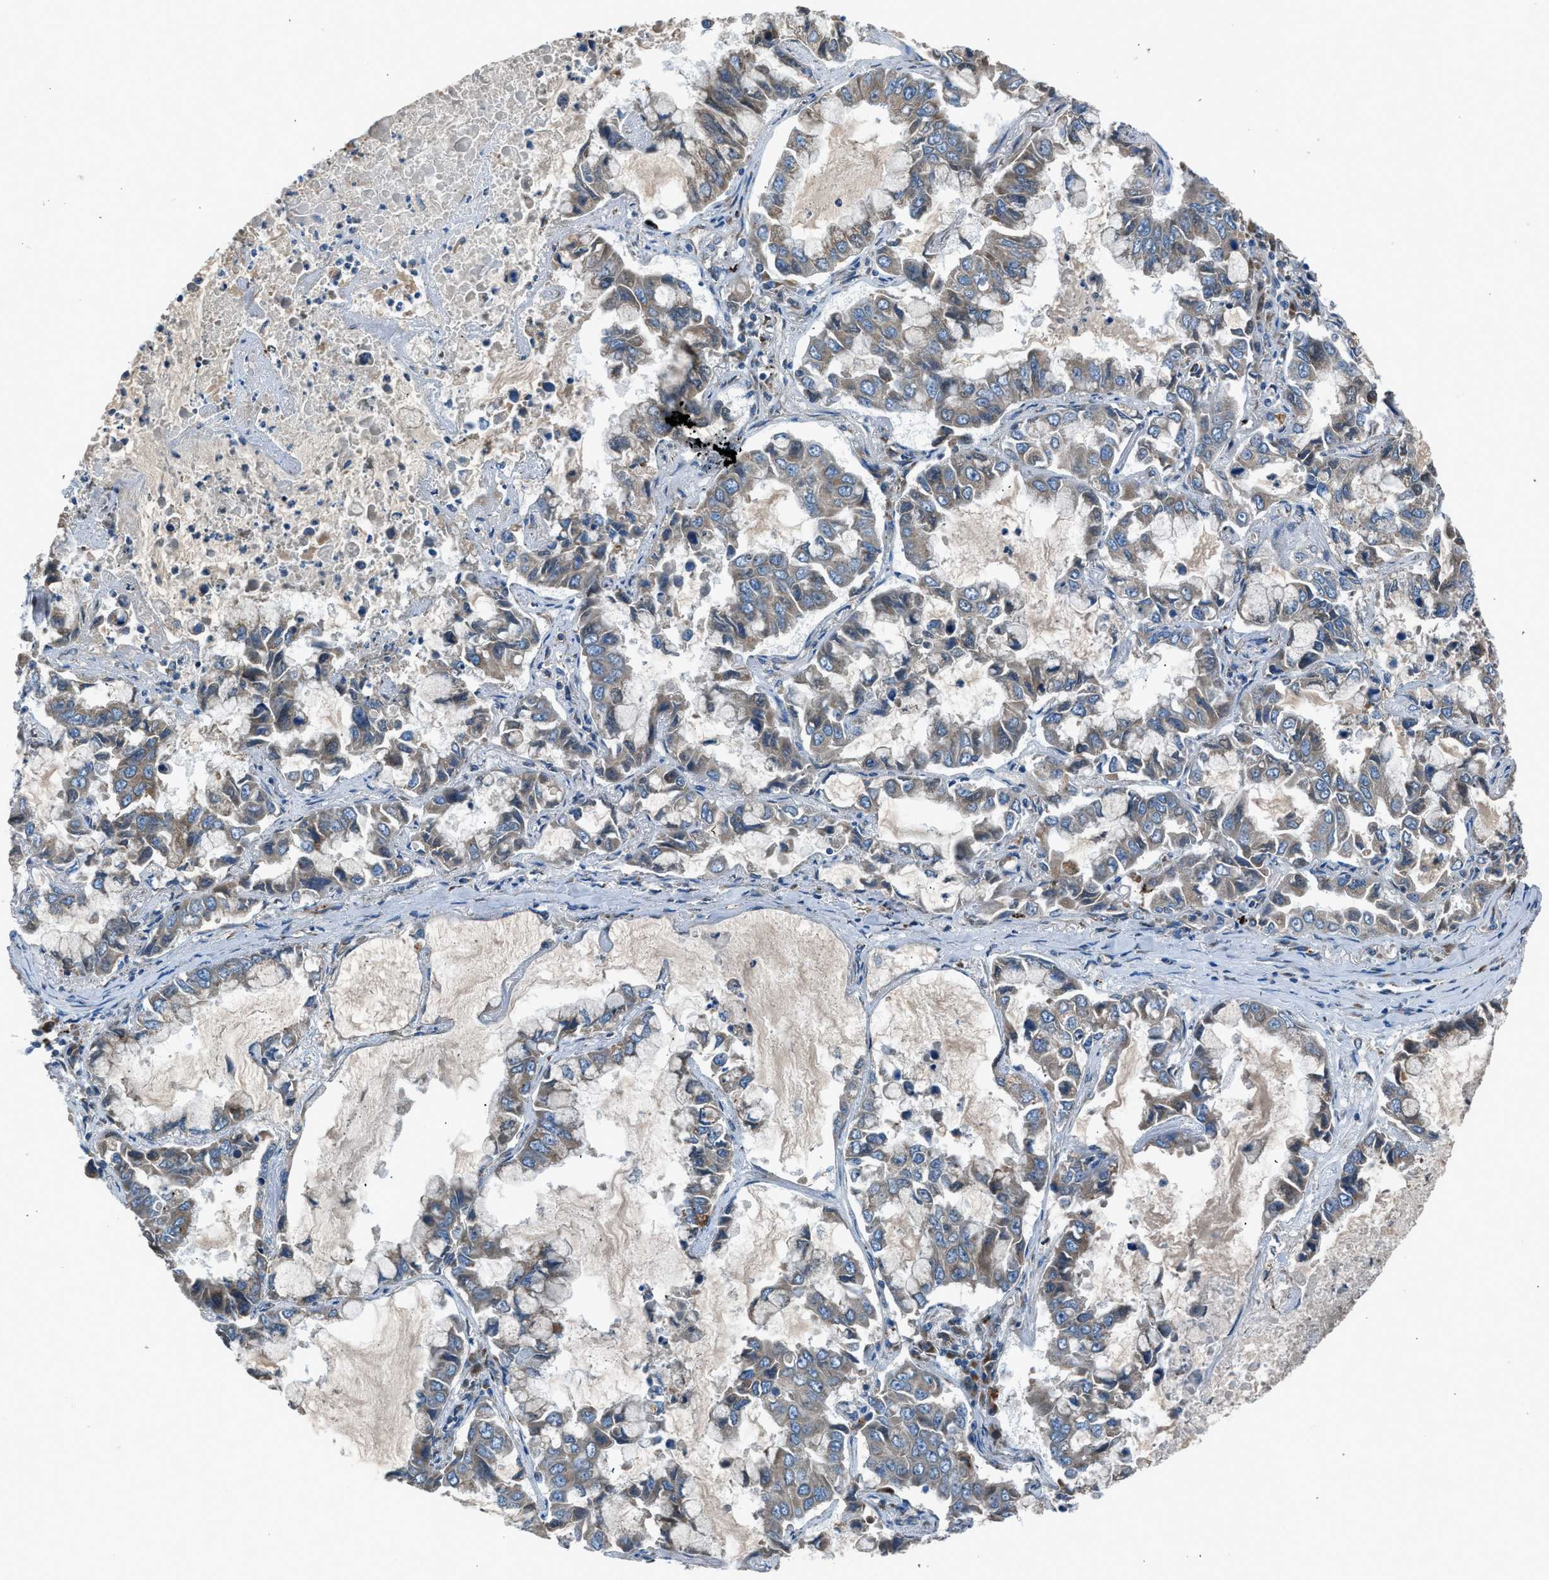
{"staining": {"intensity": "weak", "quantity": "<25%", "location": "cytoplasmic/membranous"}, "tissue": "lung cancer", "cell_type": "Tumor cells", "image_type": "cancer", "snomed": [{"axis": "morphology", "description": "Adenocarcinoma, NOS"}, {"axis": "topography", "description": "Lung"}], "caption": "Immunohistochemistry (IHC) of lung cancer shows no expression in tumor cells.", "gene": "LMBR1", "patient": {"sex": "male", "age": 64}}